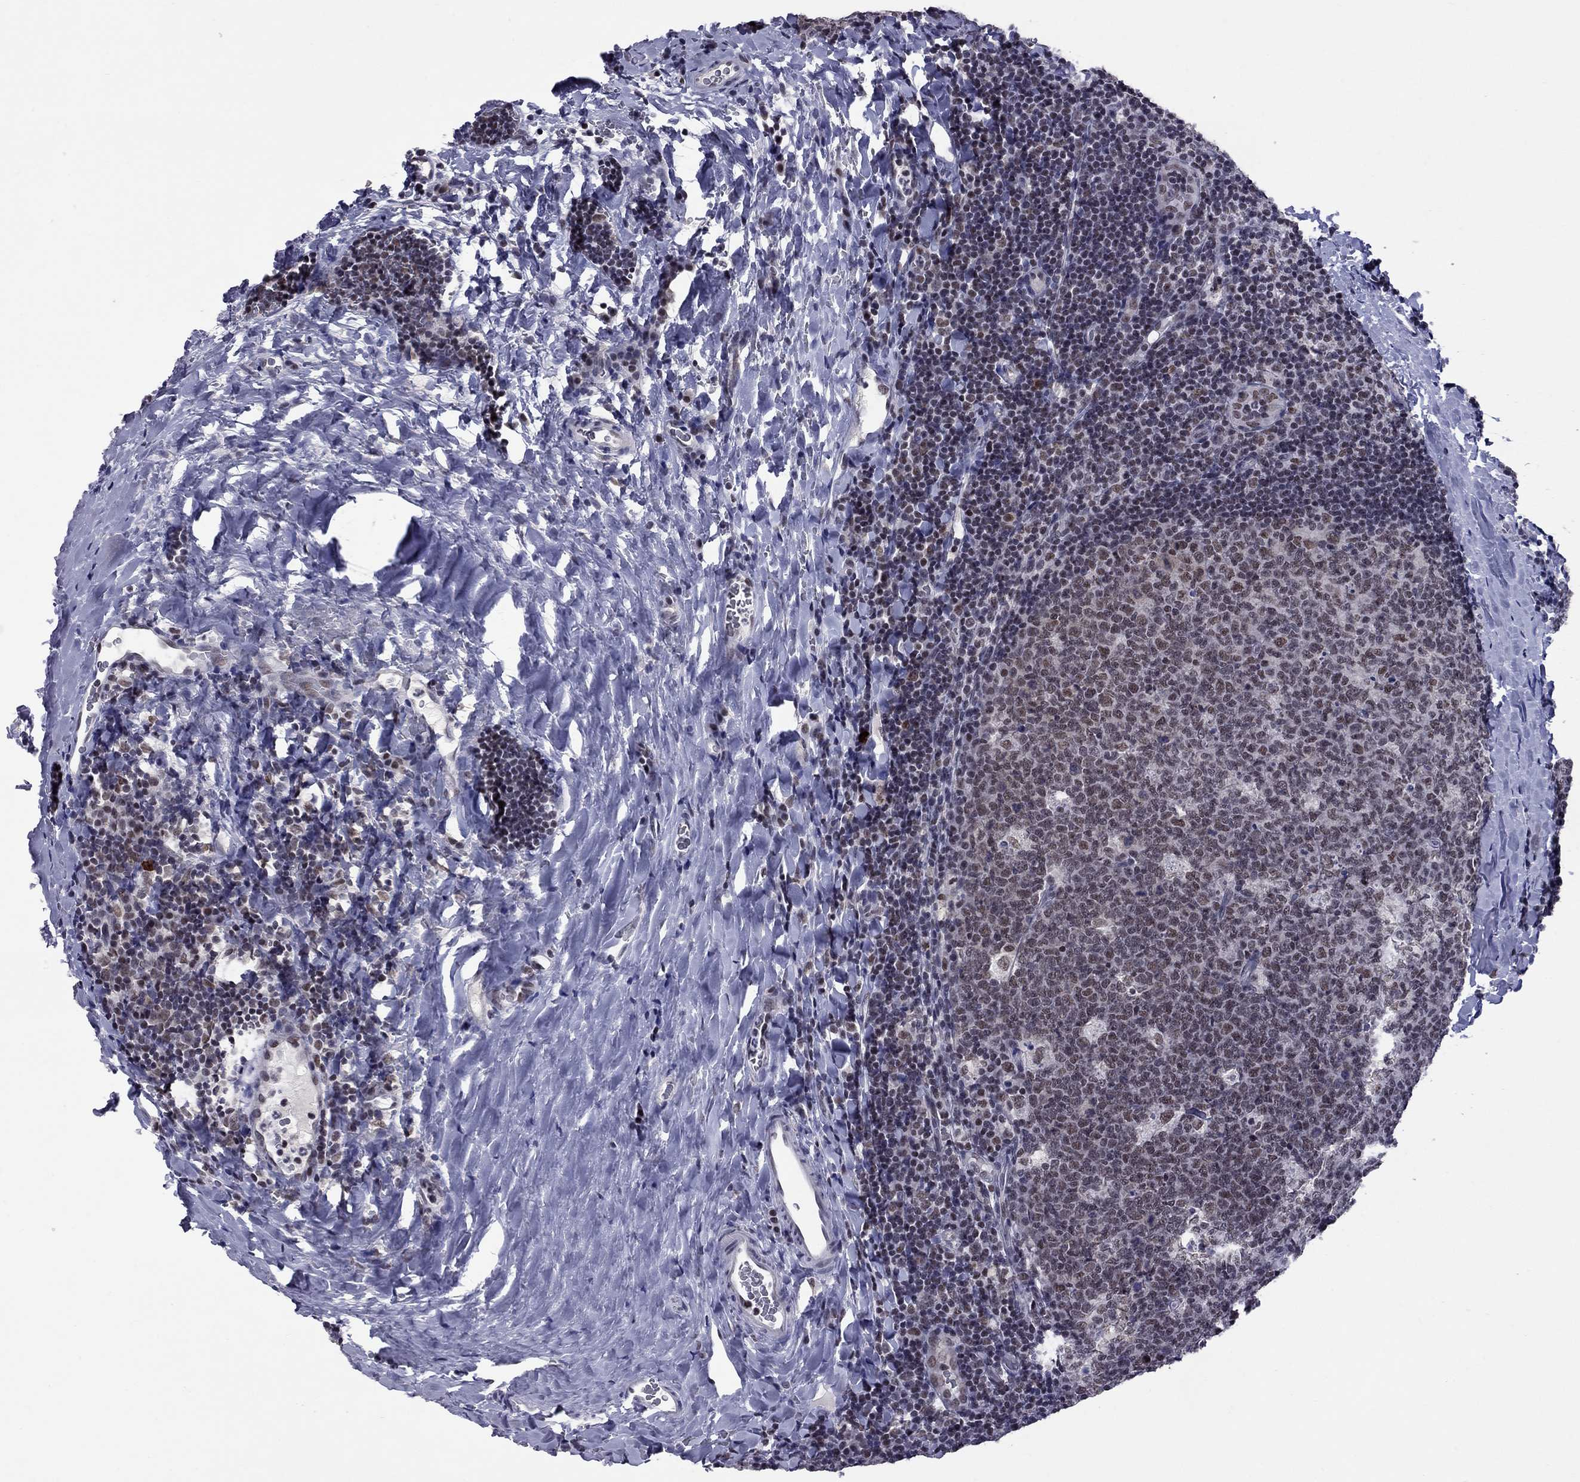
{"staining": {"intensity": "weak", "quantity": ">75%", "location": "nuclear"}, "tissue": "tonsil", "cell_type": "Germinal center cells", "image_type": "normal", "snomed": [{"axis": "morphology", "description": "Normal tissue, NOS"}, {"axis": "topography", "description": "Tonsil"}], "caption": "Germinal center cells reveal weak nuclear expression in approximately >75% of cells in benign tonsil. Immunohistochemistry (ihc) stains the protein of interest in brown and the nuclei are stained blue.", "gene": "TAF9", "patient": {"sex": "male", "age": 17}}